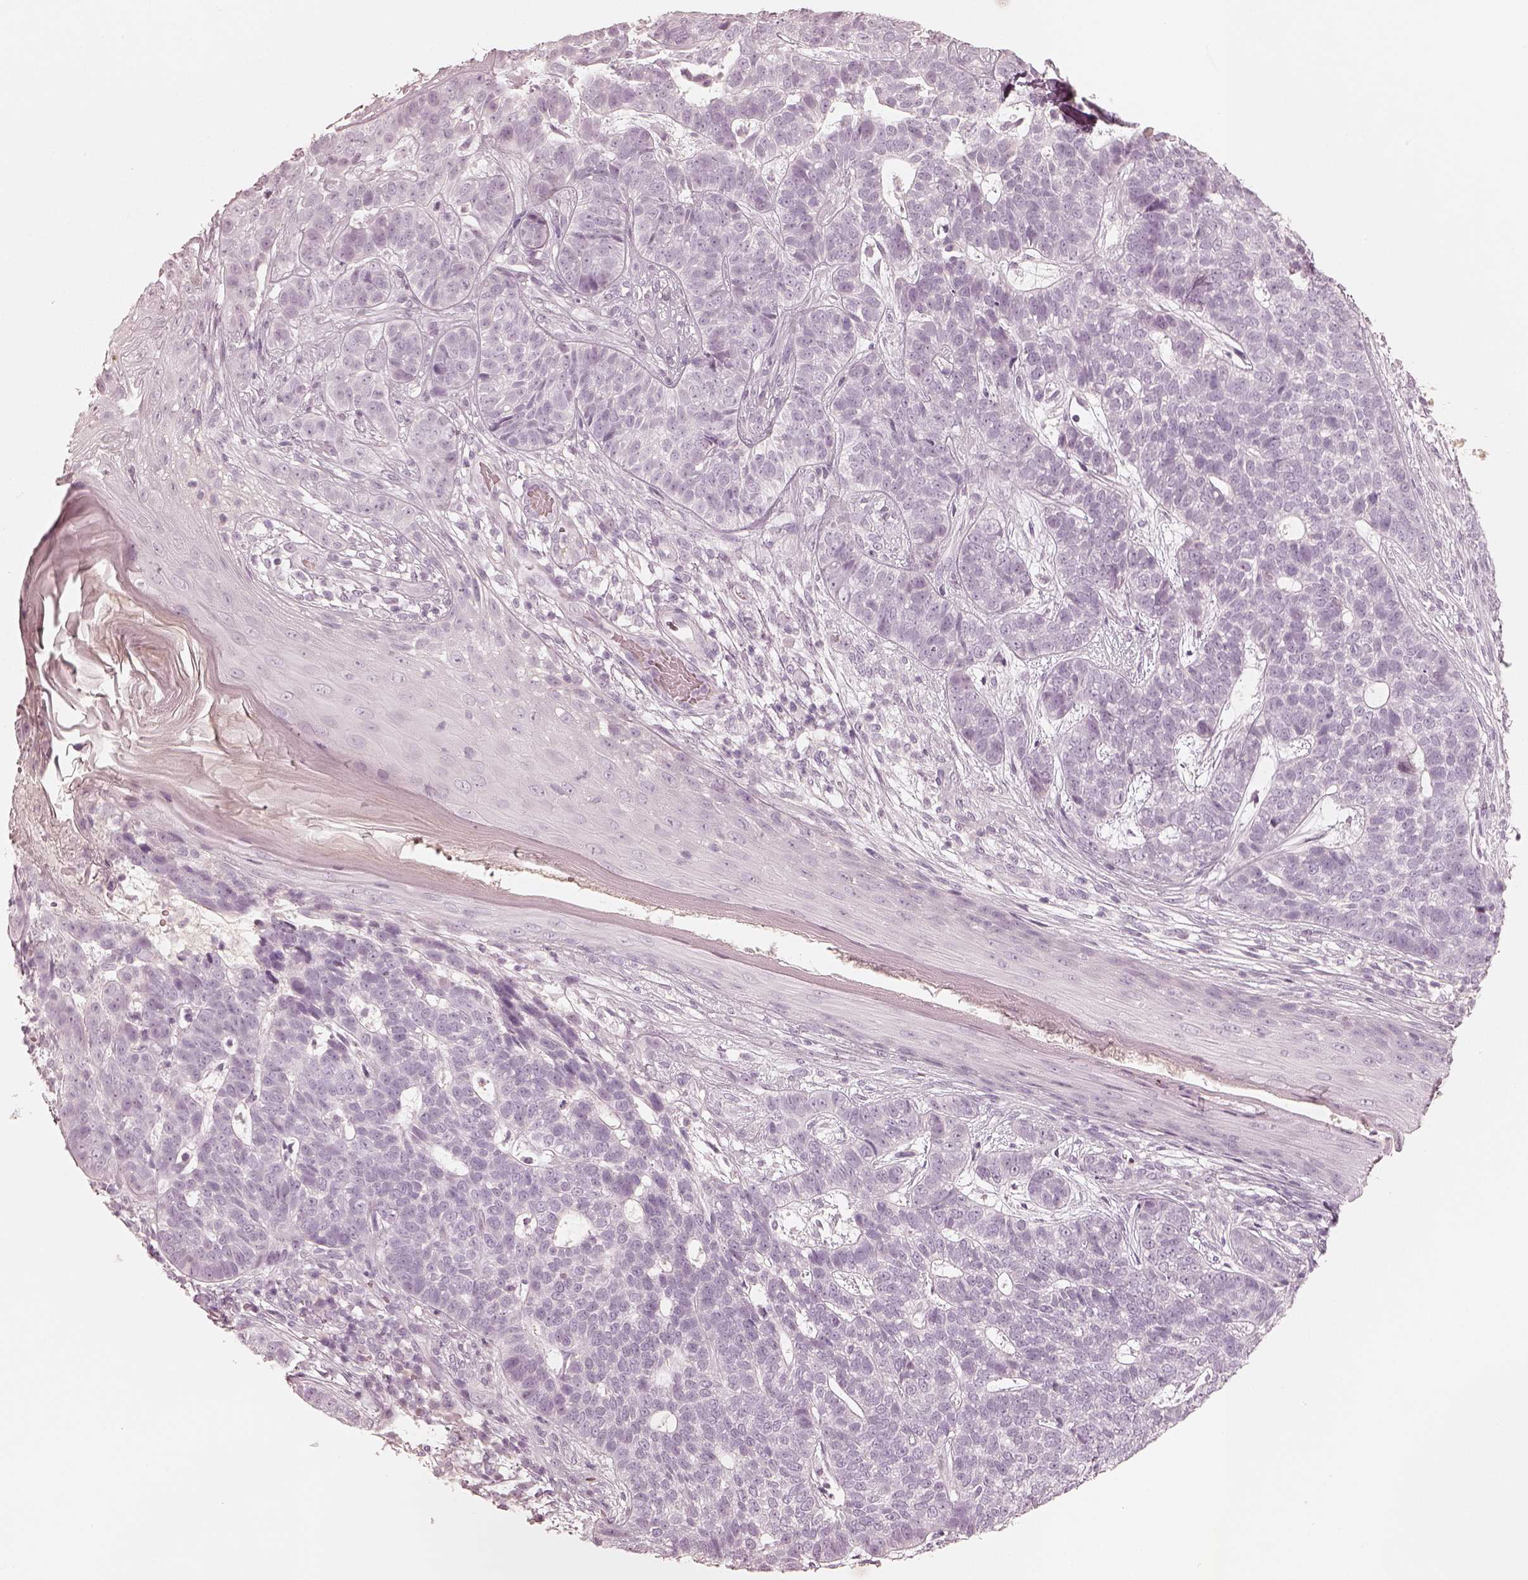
{"staining": {"intensity": "negative", "quantity": "none", "location": "none"}, "tissue": "skin cancer", "cell_type": "Tumor cells", "image_type": "cancer", "snomed": [{"axis": "morphology", "description": "Basal cell carcinoma"}, {"axis": "topography", "description": "Skin"}], "caption": "DAB (3,3'-diaminobenzidine) immunohistochemical staining of skin cancer (basal cell carcinoma) exhibits no significant expression in tumor cells.", "gene": "KRT82", "patient": {"sex": "female", "age": 69}}